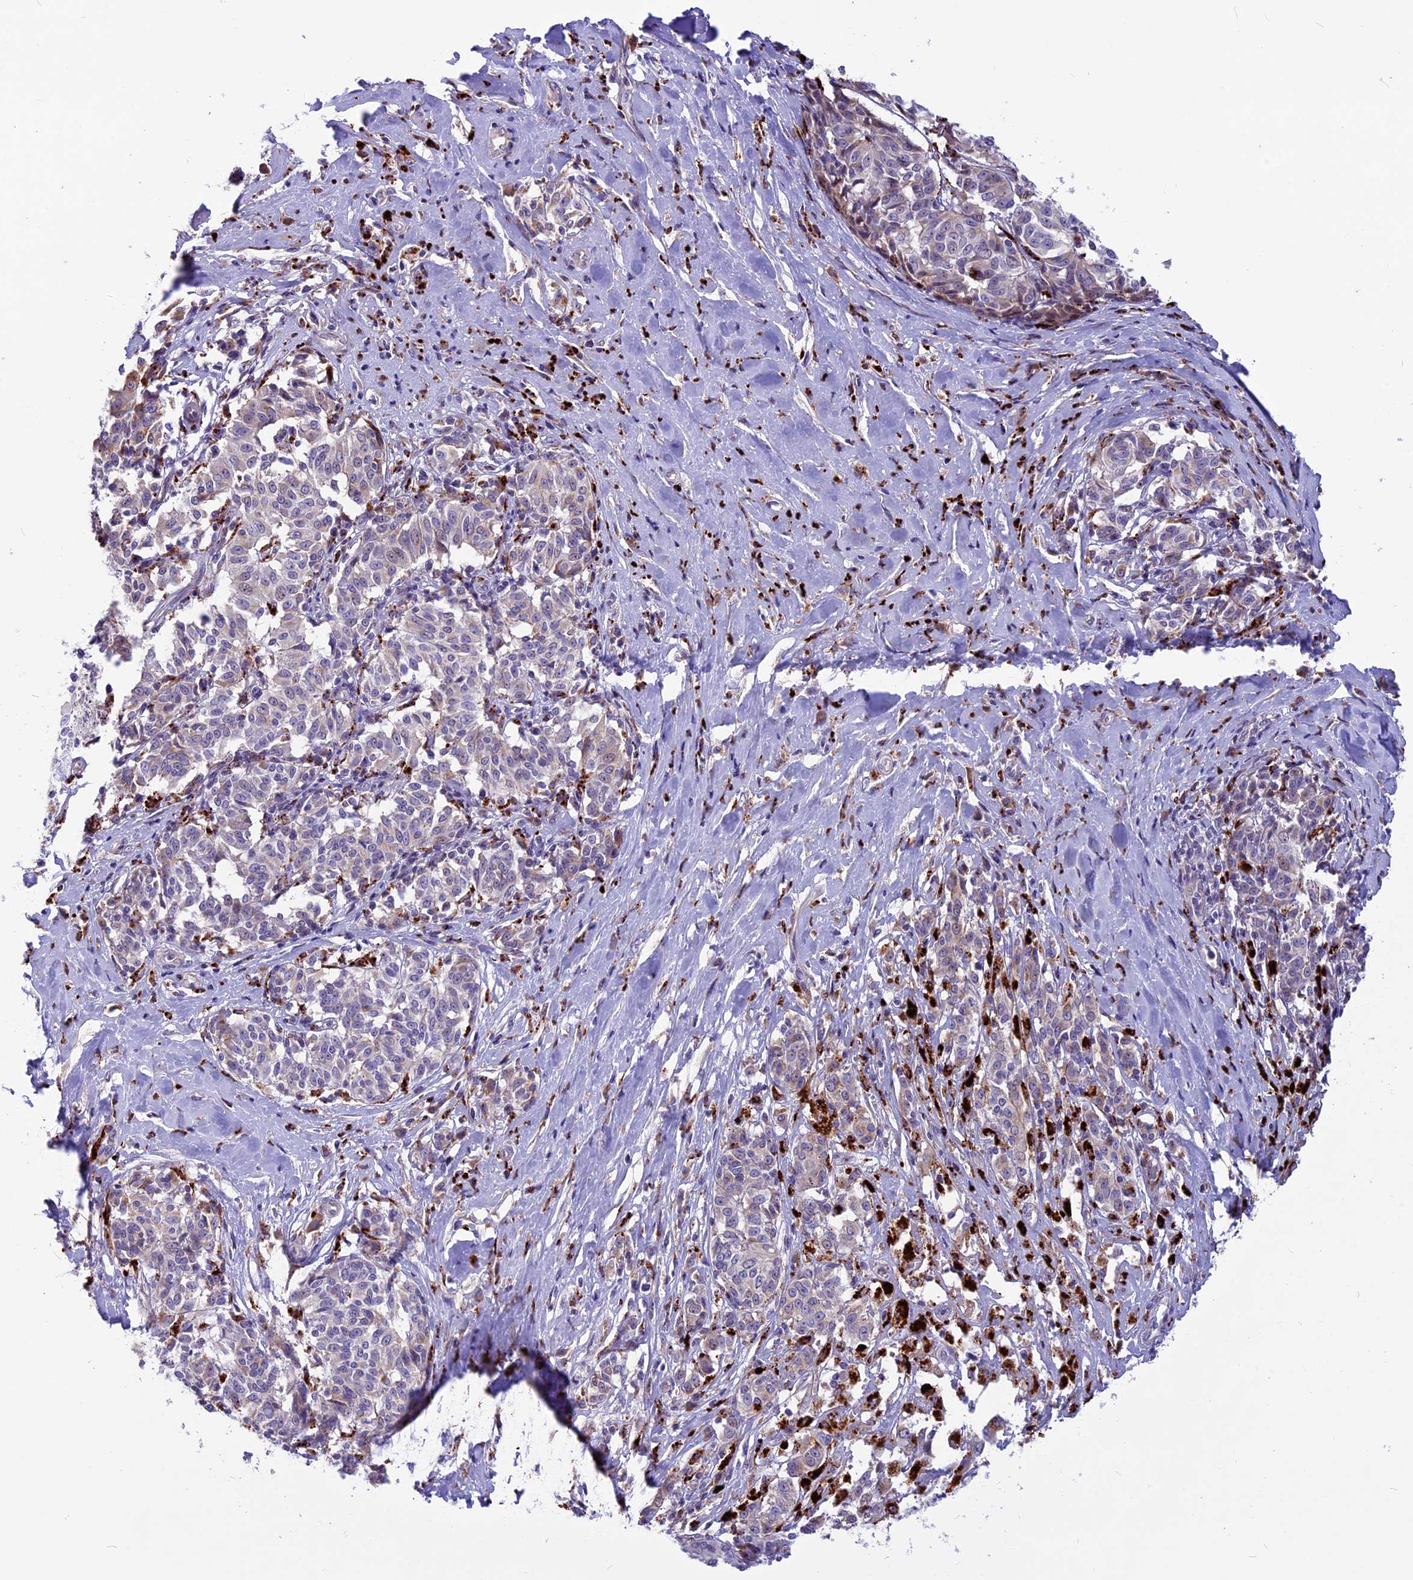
{"staining": {"intensity": "weak", "quantity": "<25%", "location": "cytoplasmic/membranous"}, "tissue": "melanoma", "cell_type": "Tumor cells", "image_type": "cancer", "snomed": [{"axis": "morphology", "description": "Malignant melanoma, NOS"}, {"axis": "topography", "description": "Skin"}], "caption": "This micrograph is of malignant melanoma stained with immunohistochemistry (IHC) to label a protein in brown with the nuclei are counter-stained blue. There is no expression in tumor cells.", "gene": "THRSP", "patient": {"sex": "female", "age": 72}}